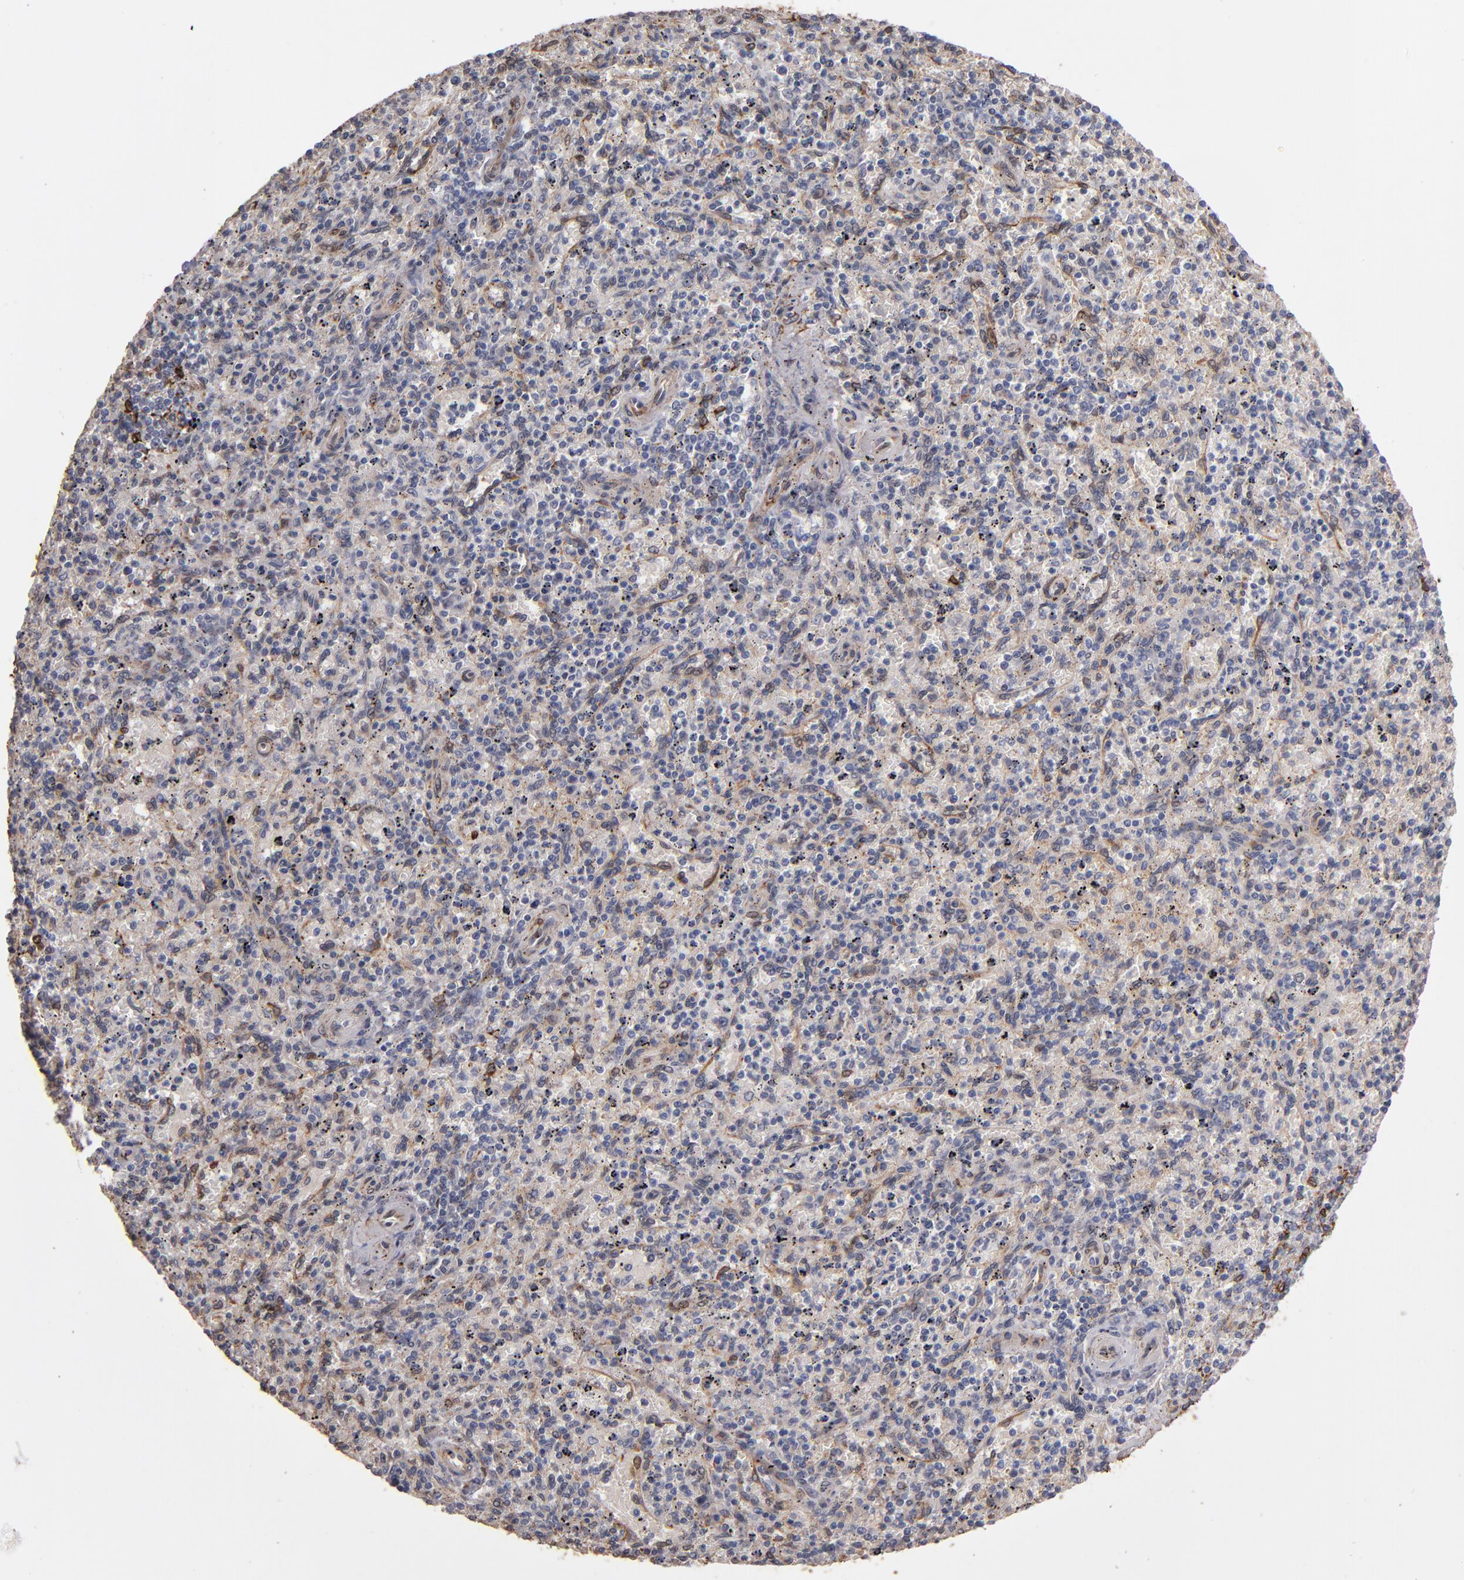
{"staining": {"intensity": "moderate", "quantity": "<25%", "location": "cytoplasmic/membranous"}, "tissue": "spleen", "cell_type": "Cells in red pulp", "image_type": "normal", "snomed": [{"axis": "morphology", "description": "Normal tissue, NOS"}, {"axis": "topography", "description": "Spleen"}], "caption": "Protein analysis of normal spleen demonstrates moderate cytoplasmic/membranous staining in about <25% of cells in red pulp.", "gene": "PGRMC1", "patient": {"sex": "male", "age": 72}}